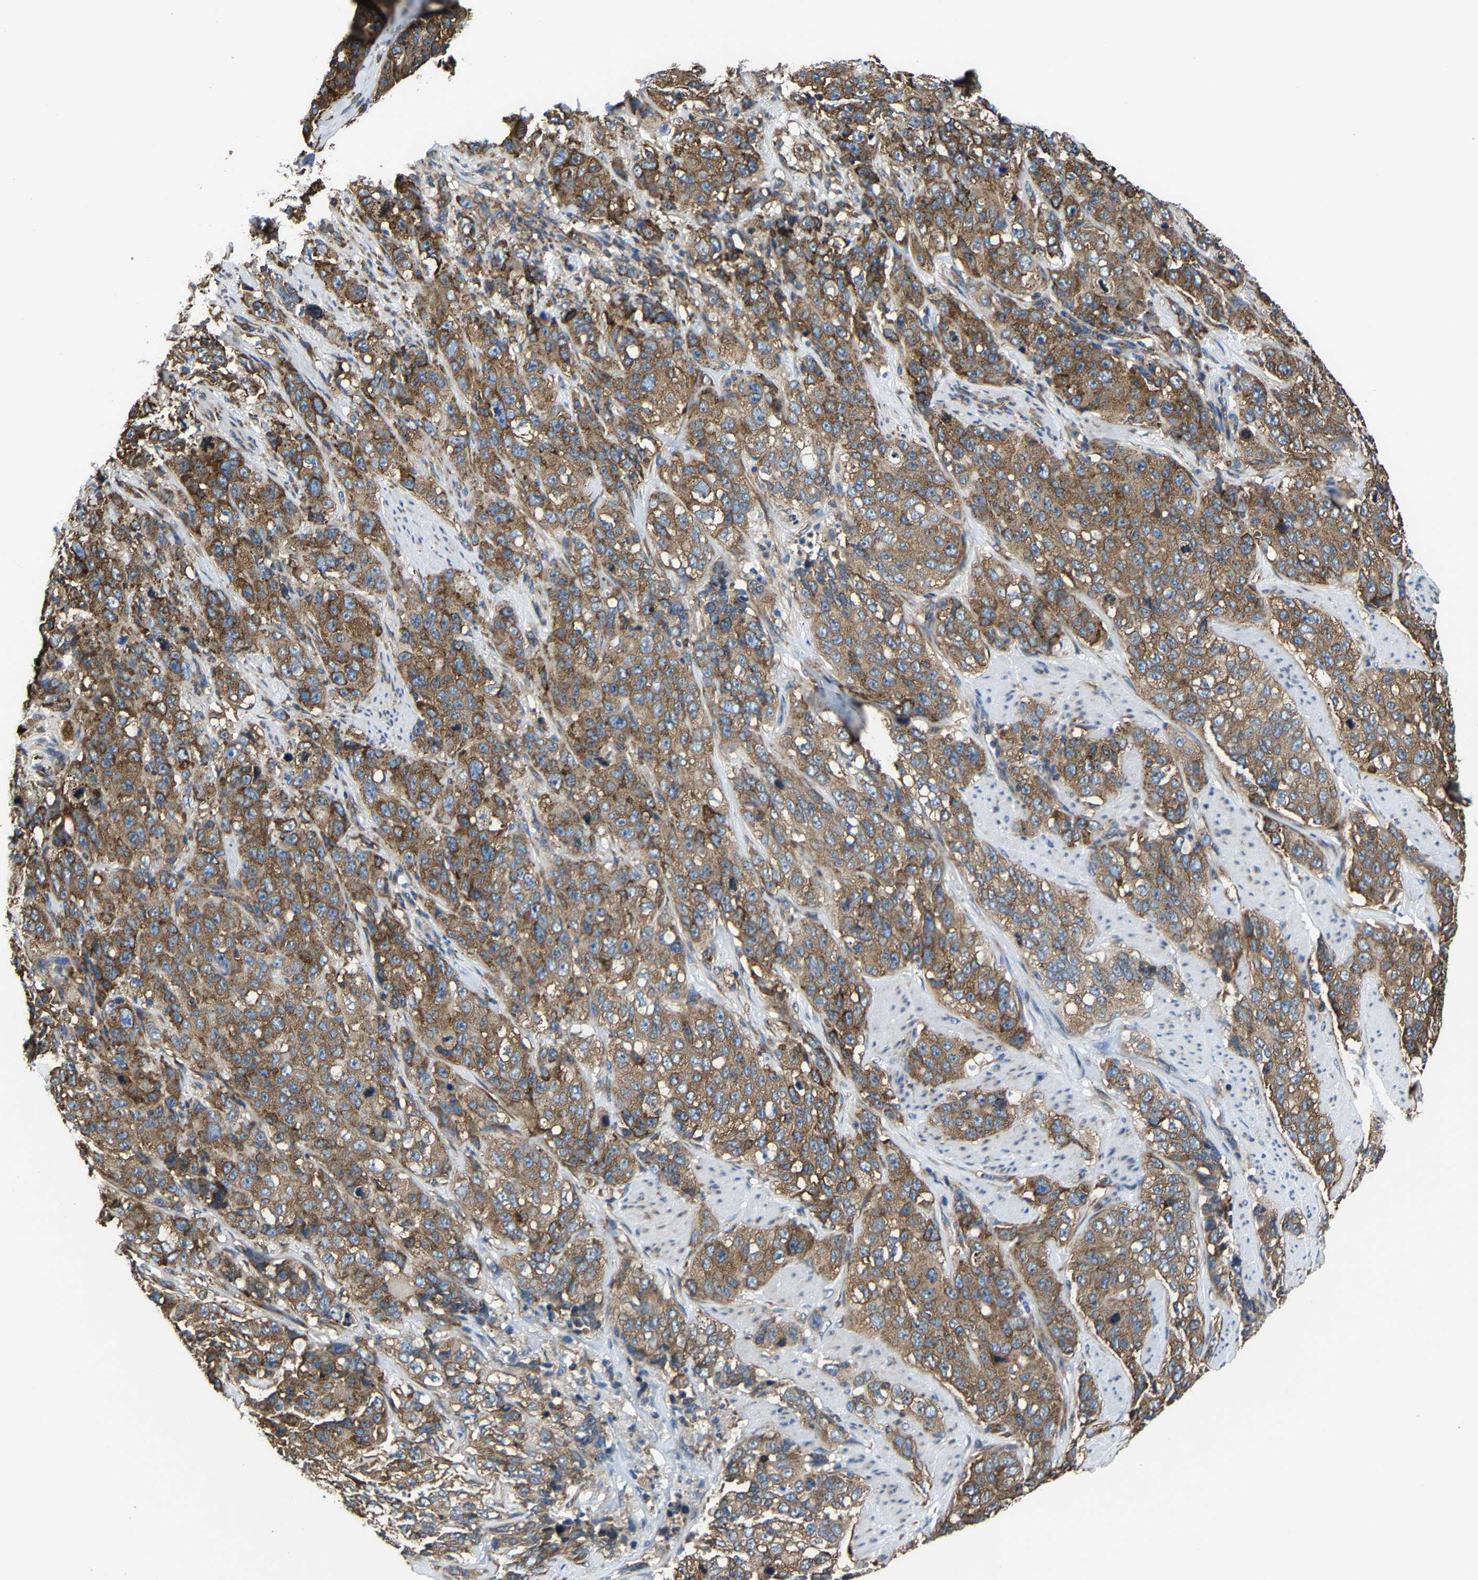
{"staining": {"intensity": "strong", "quantity": ">75%", "location": "cytoplasmic/membranous"}, "tissue": "stomach cancer", "cell_type": "Tumor cells", "image_type": "cancer", "snomed": [{"axis": "morphology", "description": "Adenocarcinoma, NOS"}, {"axis": "topography", "description": "Stomach"}], "caption": "Strong cytoplasmic/membranous positivity is appreciated in approximately >75% of tumor cells in stomach cancer (adenocarcinoma).", "gene": "G3BP2", "patient": {"sex": "male", "age": 48}}